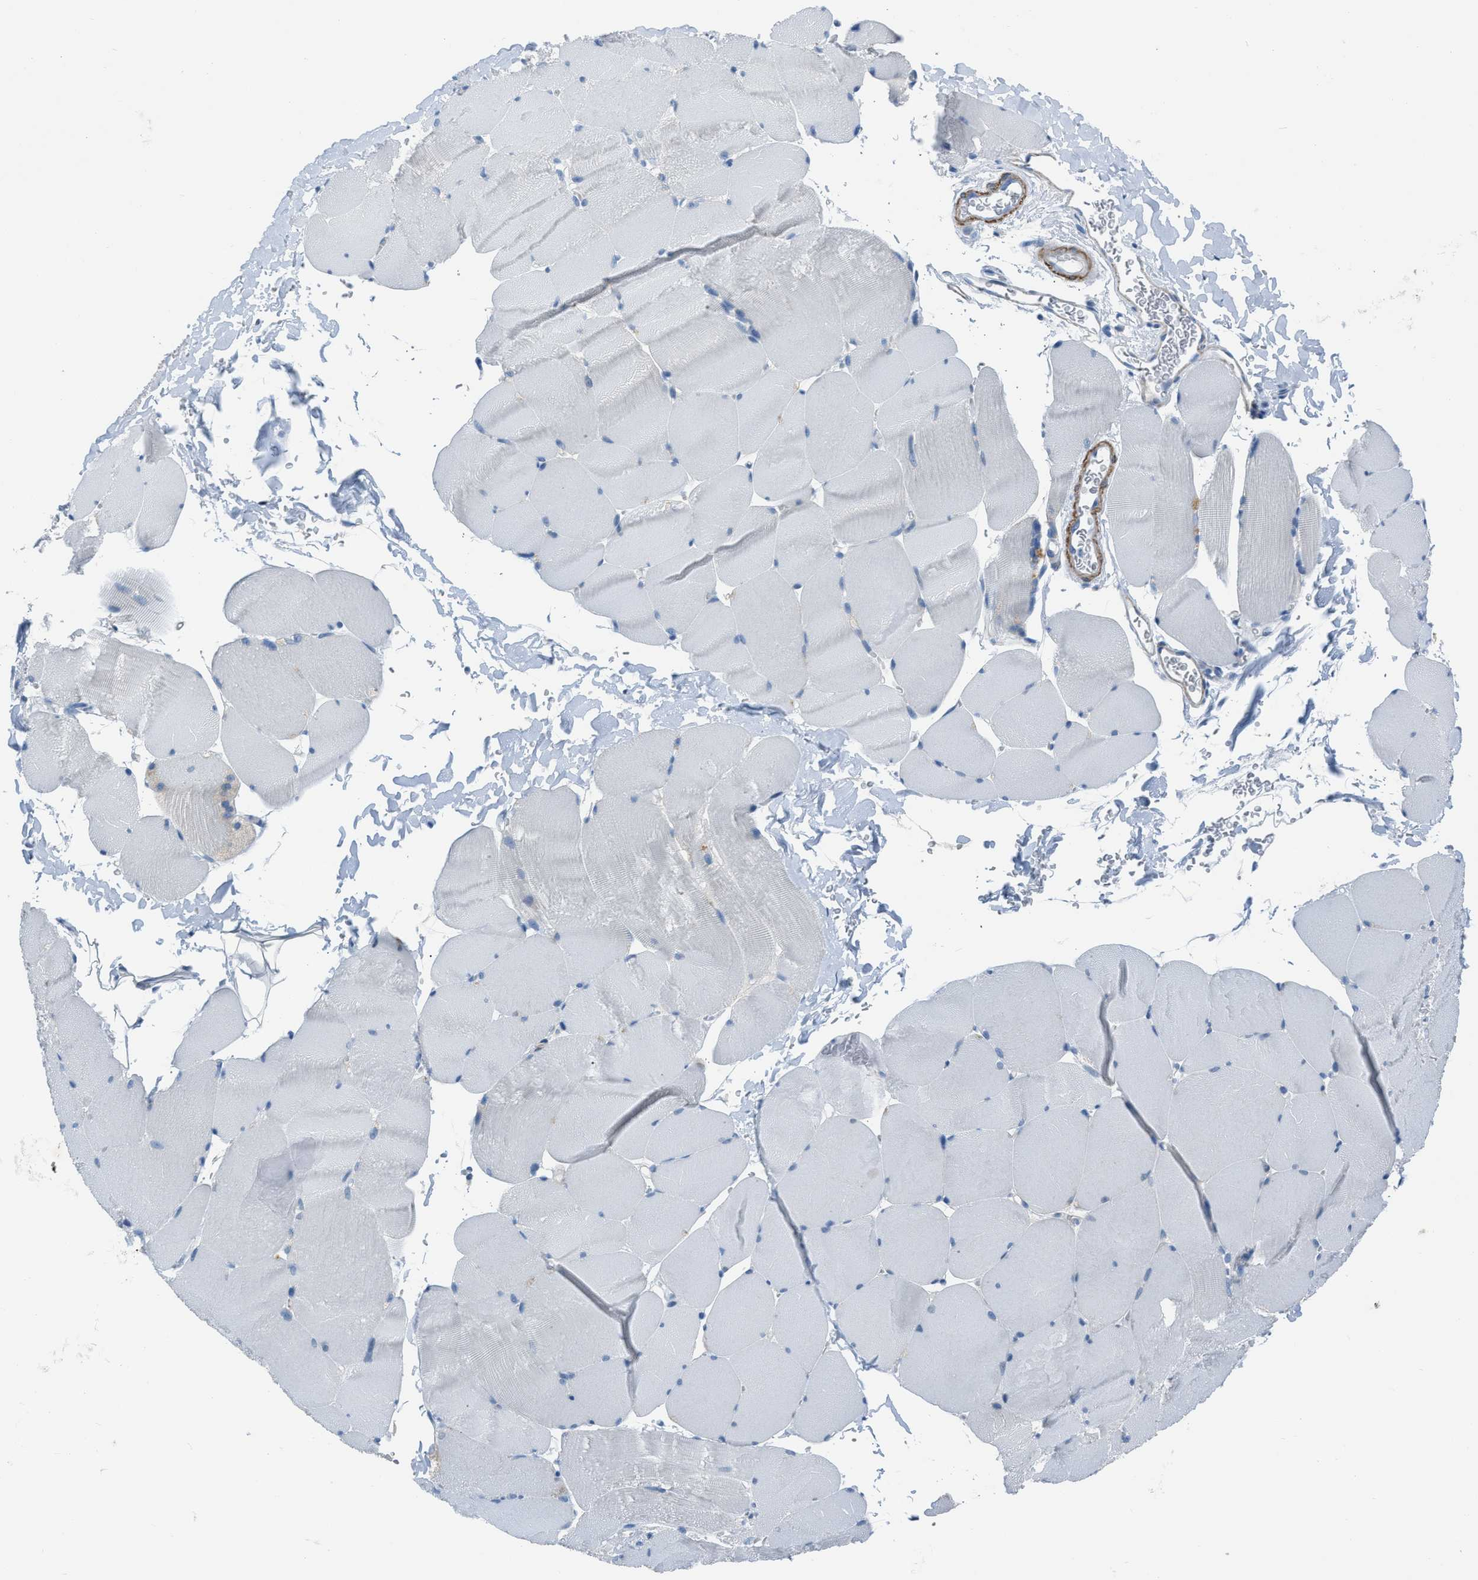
{"staining": {"intensity": "negative", "quantity": "none", "location": "none"}, "tissue": "skeletal muscle", "cell_type": "Myocytes", "image_type": "normal", "snomed": [{"axis": "morphology", "description": "Normal tissue, NOS"}, {"axis": "topography", "description": "Skin"}, {"axis": "topography", "description": "Skeletal muscle"}], "caption": "Normal skeletal muscle was stained to show a protein in brown. There is no significant expression in myocytes. (DAB (3,3'-diaminobenzidine) IHC visualized using brightfield microscopy, high magnification).", "gene": "SPATC1L", "patient": {"sex": "male", "age": 83}}